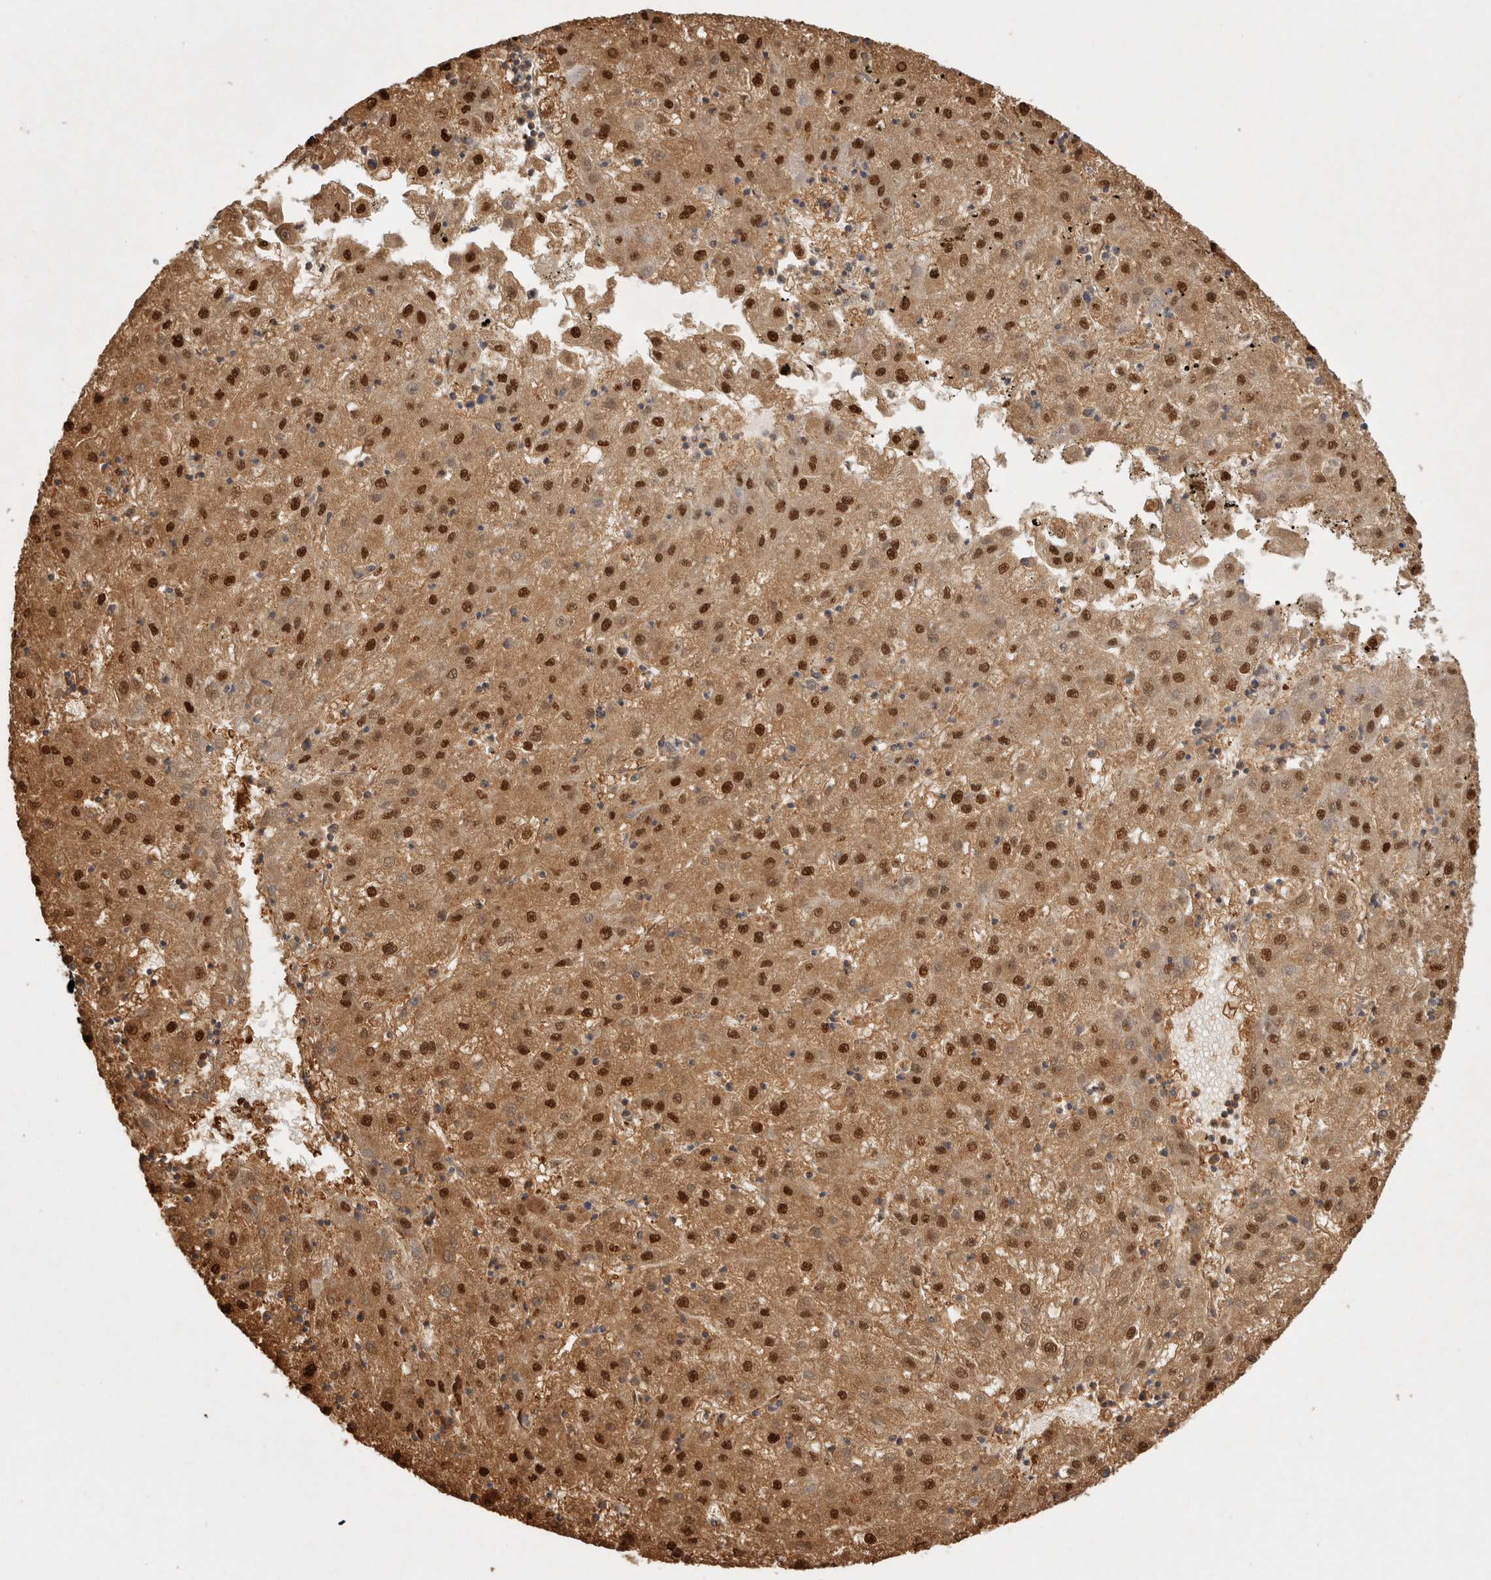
{"staining": {"intensity": "strong", "quantity": ">75%", "location": "cytoplasmic/membranous,nuclear"}, "tissue": "liver cancer", "cell_type": "Tumor cells", "image_type": "cancer", "snomed": [{"axis": "morphology", "description": "Carcinoma, Hepatocellular, NOS"}, {"axis": "topography", "description": "Liver"}], "caption": "A micrograph of liver cancer stained for a protein demonstrates strong cytoplasmic/membranous and nuclear brown staining in tumor cells.", "gene": "PSMA5", "patient": {"sex": "male", "age": 72}}